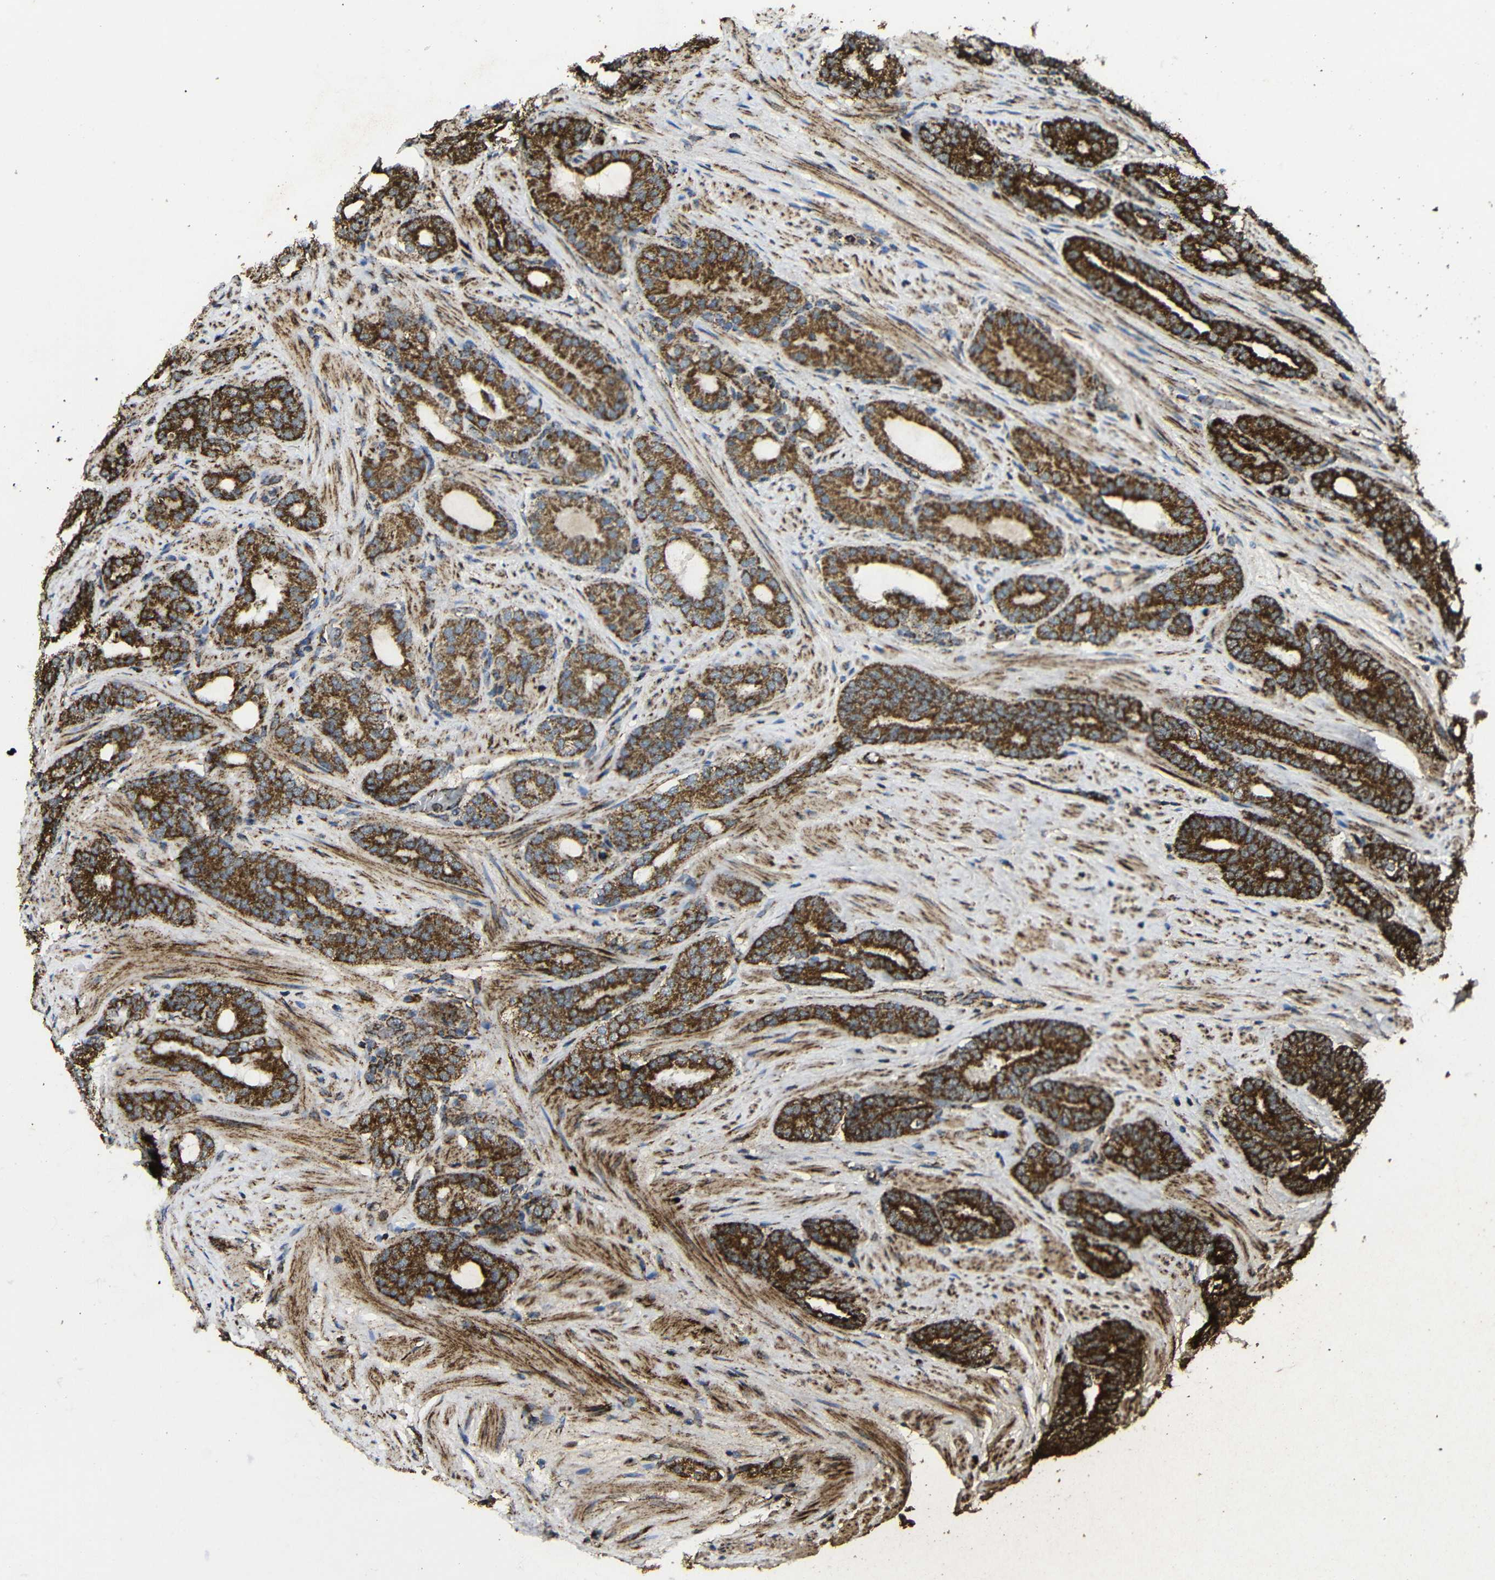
{"staining": {"intensity": "strong", "quantity": ">75%", "location": "cytoplasmic/membranous"}, "tissue": "prostate cancer", "cell_type": "Tumor cells", "image_type": "cancer", "snomed": [{"axis": "morphology", "description": "Adenocarcinoma, Low grade"}, {"axis": "topography", "description": "Prostate"}], "caption": "An immunohistochemistry (IHC) micrograph of neoplastic tissue is shown. Protein staining in brown labels strong cytoplasmic/membranous positivity in prostate cancer within tumor cells. (IHC, brightfield microscopy, high magnification).", "gene": "ATP5F1A", "patient": {"sex": "male", "age": 63}}